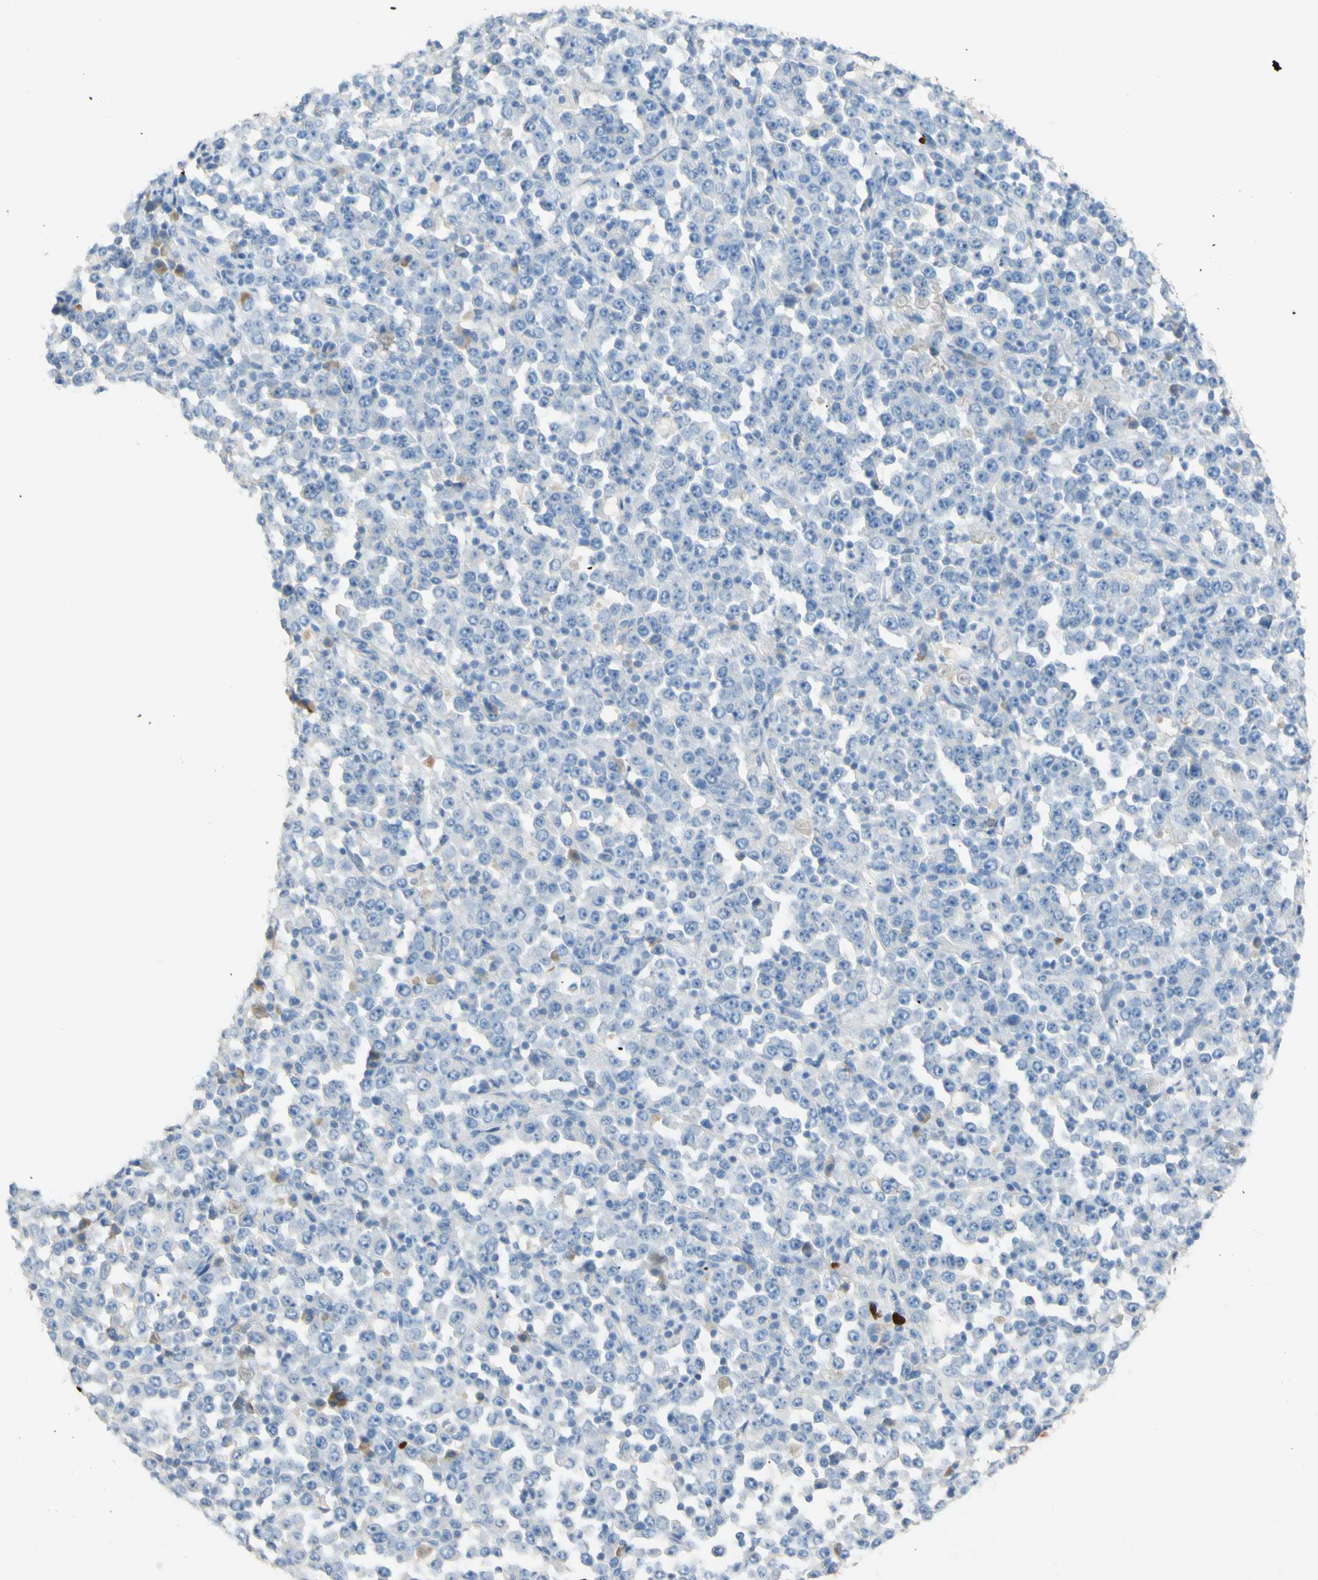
{"staining": {"intensity": "negative", "quantity": "none", "location": "none"}, "tissue": "stomach cancer", "cell_type": "Tumor cells", "image_type": "cancer", "snomed": [{"axis": "morphology", "description": "Normal tissue, NOS"}, {"axis": "morphology", "description": "Adenocarcinoma, NOS"}, {"axis": "topography", "description": "Stomach, upper"}, {"axis": "topography", "description": "Stomach"}], "caption": "Human stomach cancer stained for a protein using immunohistochemistry exhibits no expression in tumor cells.", "gene": "PACSIN1", "patient": {"sex": "male", "age": 59}}